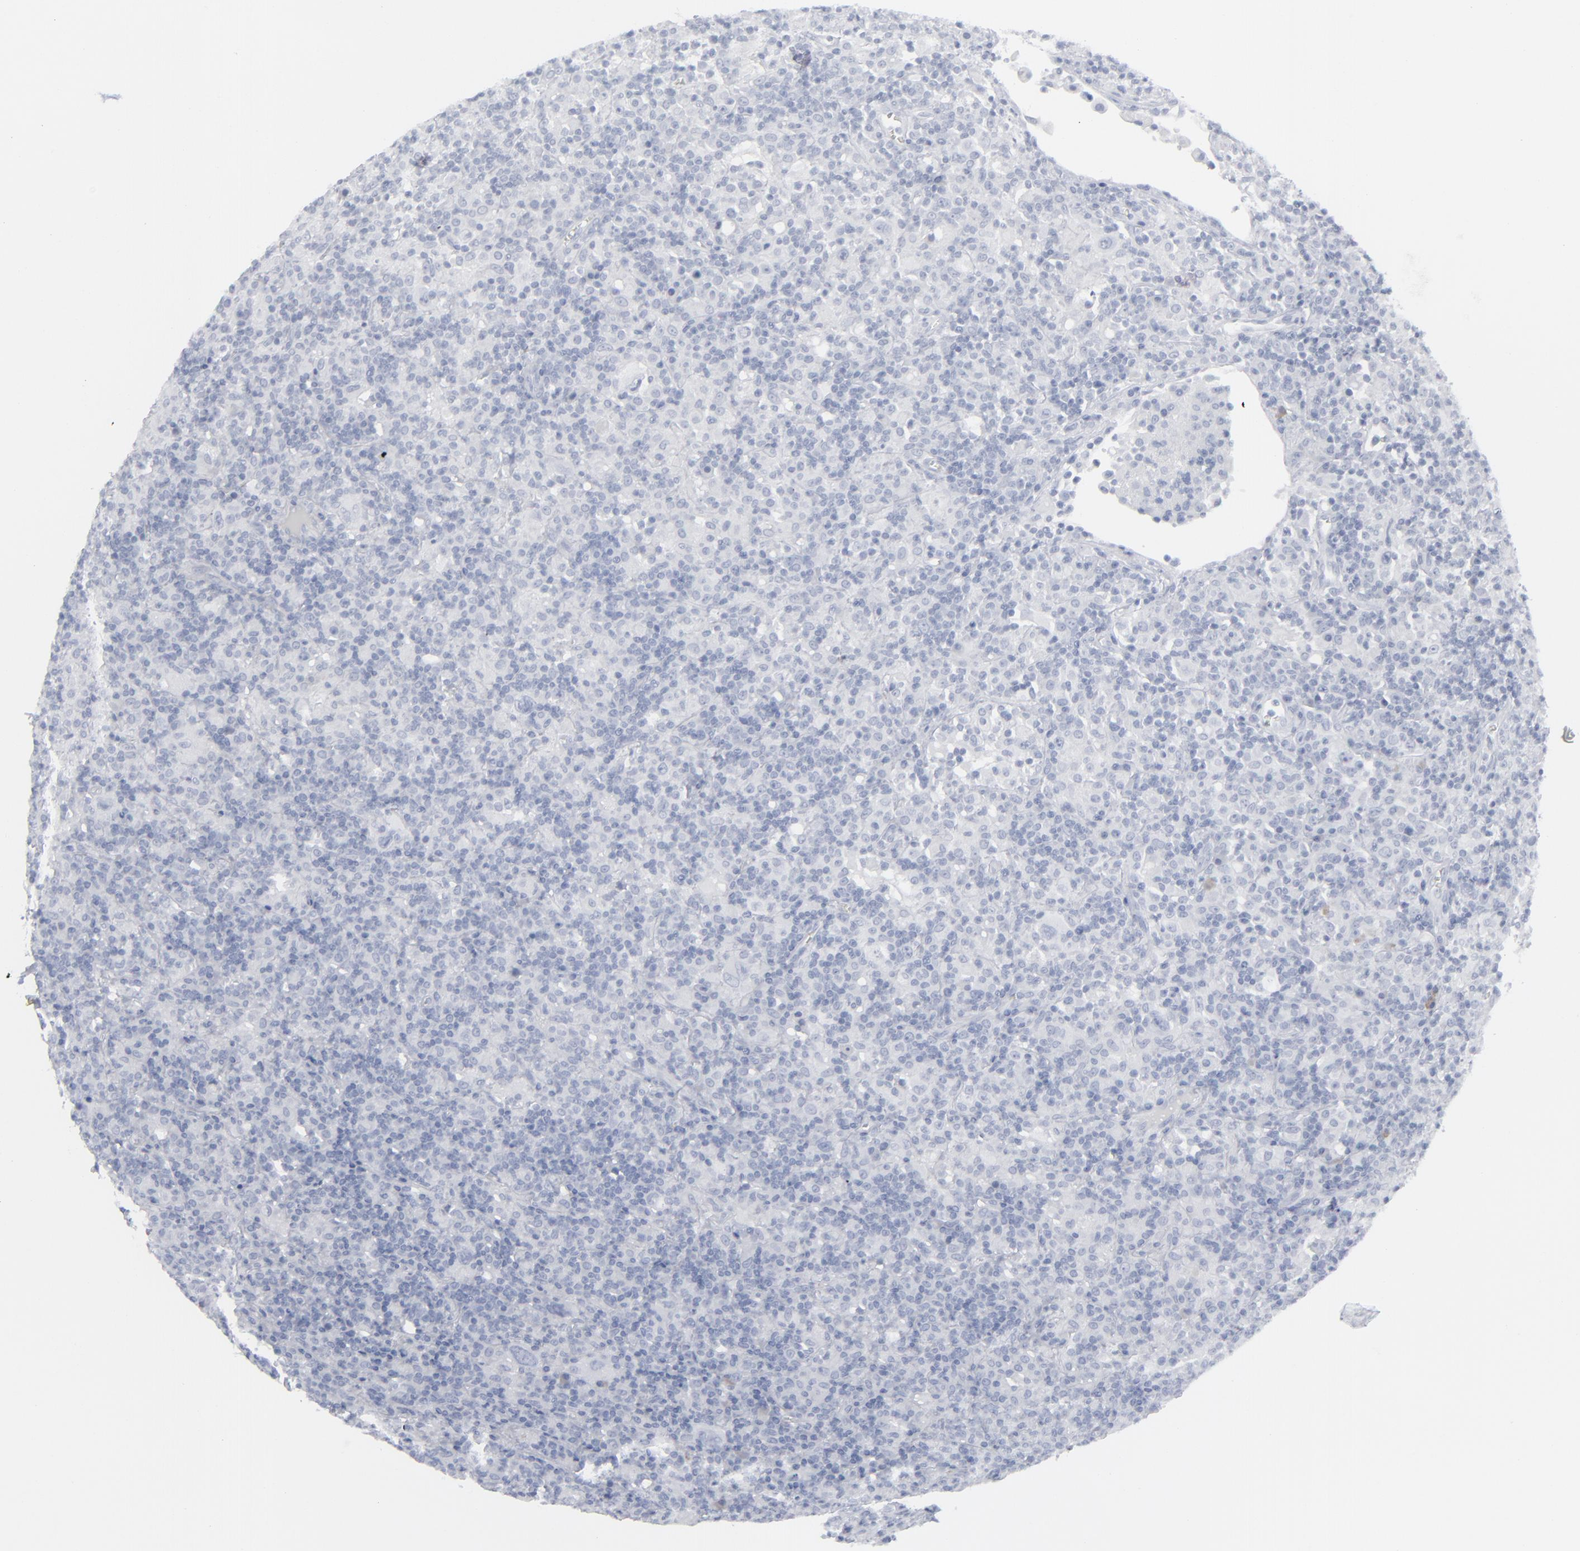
{"staining": {"intensity": "negative", "quantity": "none", "location": "none"}, "tissue": "lymphoma", "cell_type": "Tumor cells", "image_type": "cancer", "snomed": [{"axis": "morphology", "description": "Hodgkin's disease, NOS"}, {"axis": "topography", "description": "Lymph node"}], "caption": "DAB (3,3'-diaminobenzidine) immunohistochemical staining of human Hodgkin's disease shows no significant positivity in tumor cells. The staining was performed using DAB to visualize the protein expression in brown, while the nuclei were stained in blue with hematoxylin (Magnification: 20x).", "gene": "MSLN", "patient": {"sex": "male", "age": 46}}